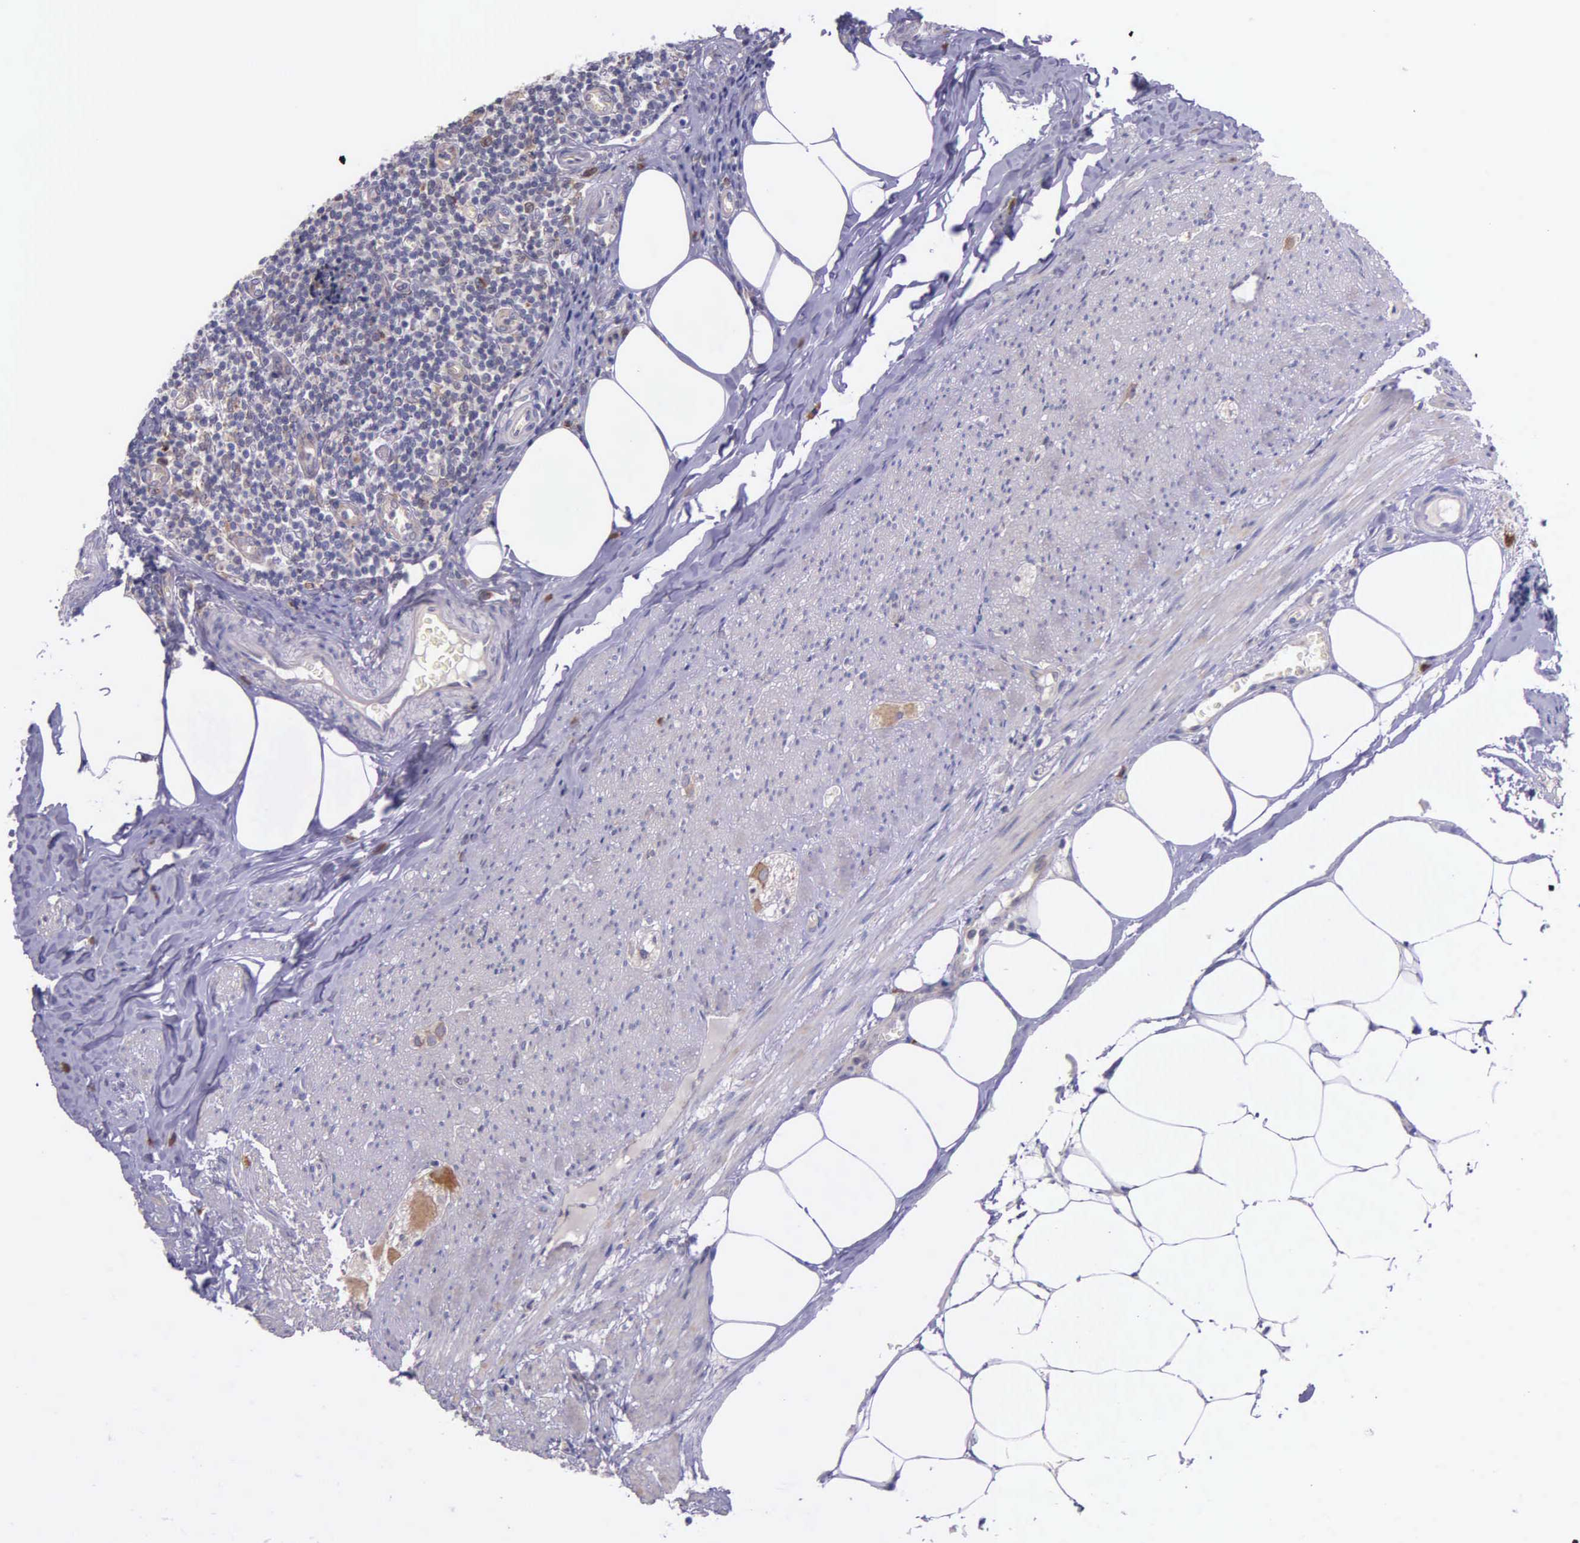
{"staining": {"intensity": "moderate", "quantity": ">75%", "location": "cytoplasmic/membranous"}, "tissue": "appendix", "cell_type": "Glandular cells", "image_type": "normal", "snomed": [{"axis": "morphology", "description": "Normal tissue, NOS"}, {"axis": "topography", "description": "Appendix"}], "caption": "The image exhibits immunohistochemical staining of benign appendix. There is moderate cytoplasmic/membranous expression is present in approximately >75% of glandular cells. (Brightfield microscopy of DAB IHC at high magnification).", "gene": "NSDHL", "patient": {"sex": "female", "age": 36}}